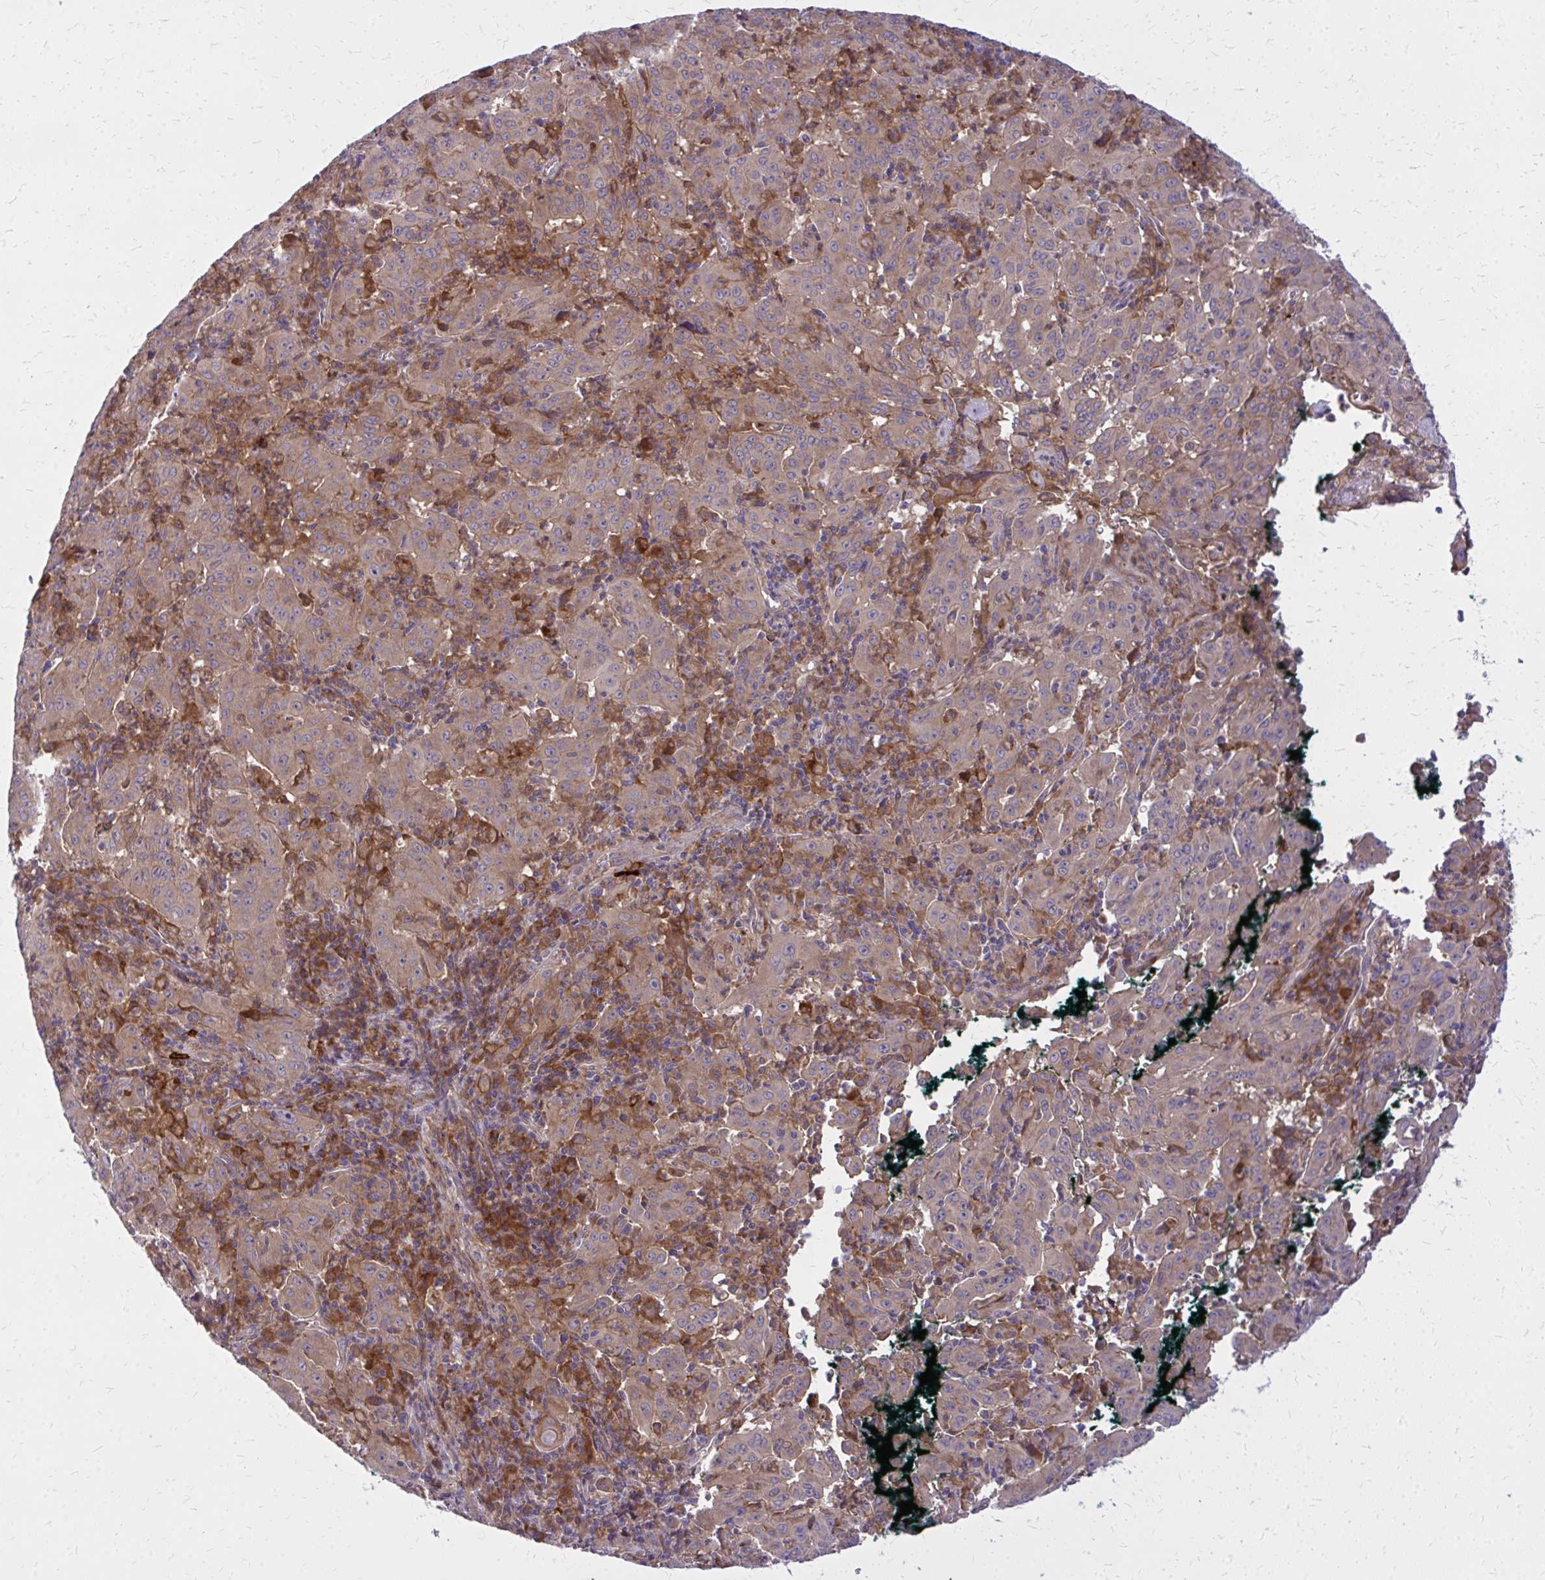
{"staining": {"intensity": "moderate", "quantity": ">75%", "location": "cytoplasmic/membranous"}, "tissue": "pancreatic cancer", "cell_type": "Tumor cells", "image_type": "cancer", "snomed": [{"axis": "morphology", "description": "Adenocarcinoma, NOS"}, {"axis": "topography", "description": "Pancreas"}], "caption": "Immunohistochemistry micrograph of human adenocarcinoma (pancreatic) stained for a protein (brown), which displays medium levels of moderate cytoplasmic/membranous expression in approximately >75% of tumor cells.", "gene": "OXNAD1", "patient": {"sex": "male", "age": 63}}